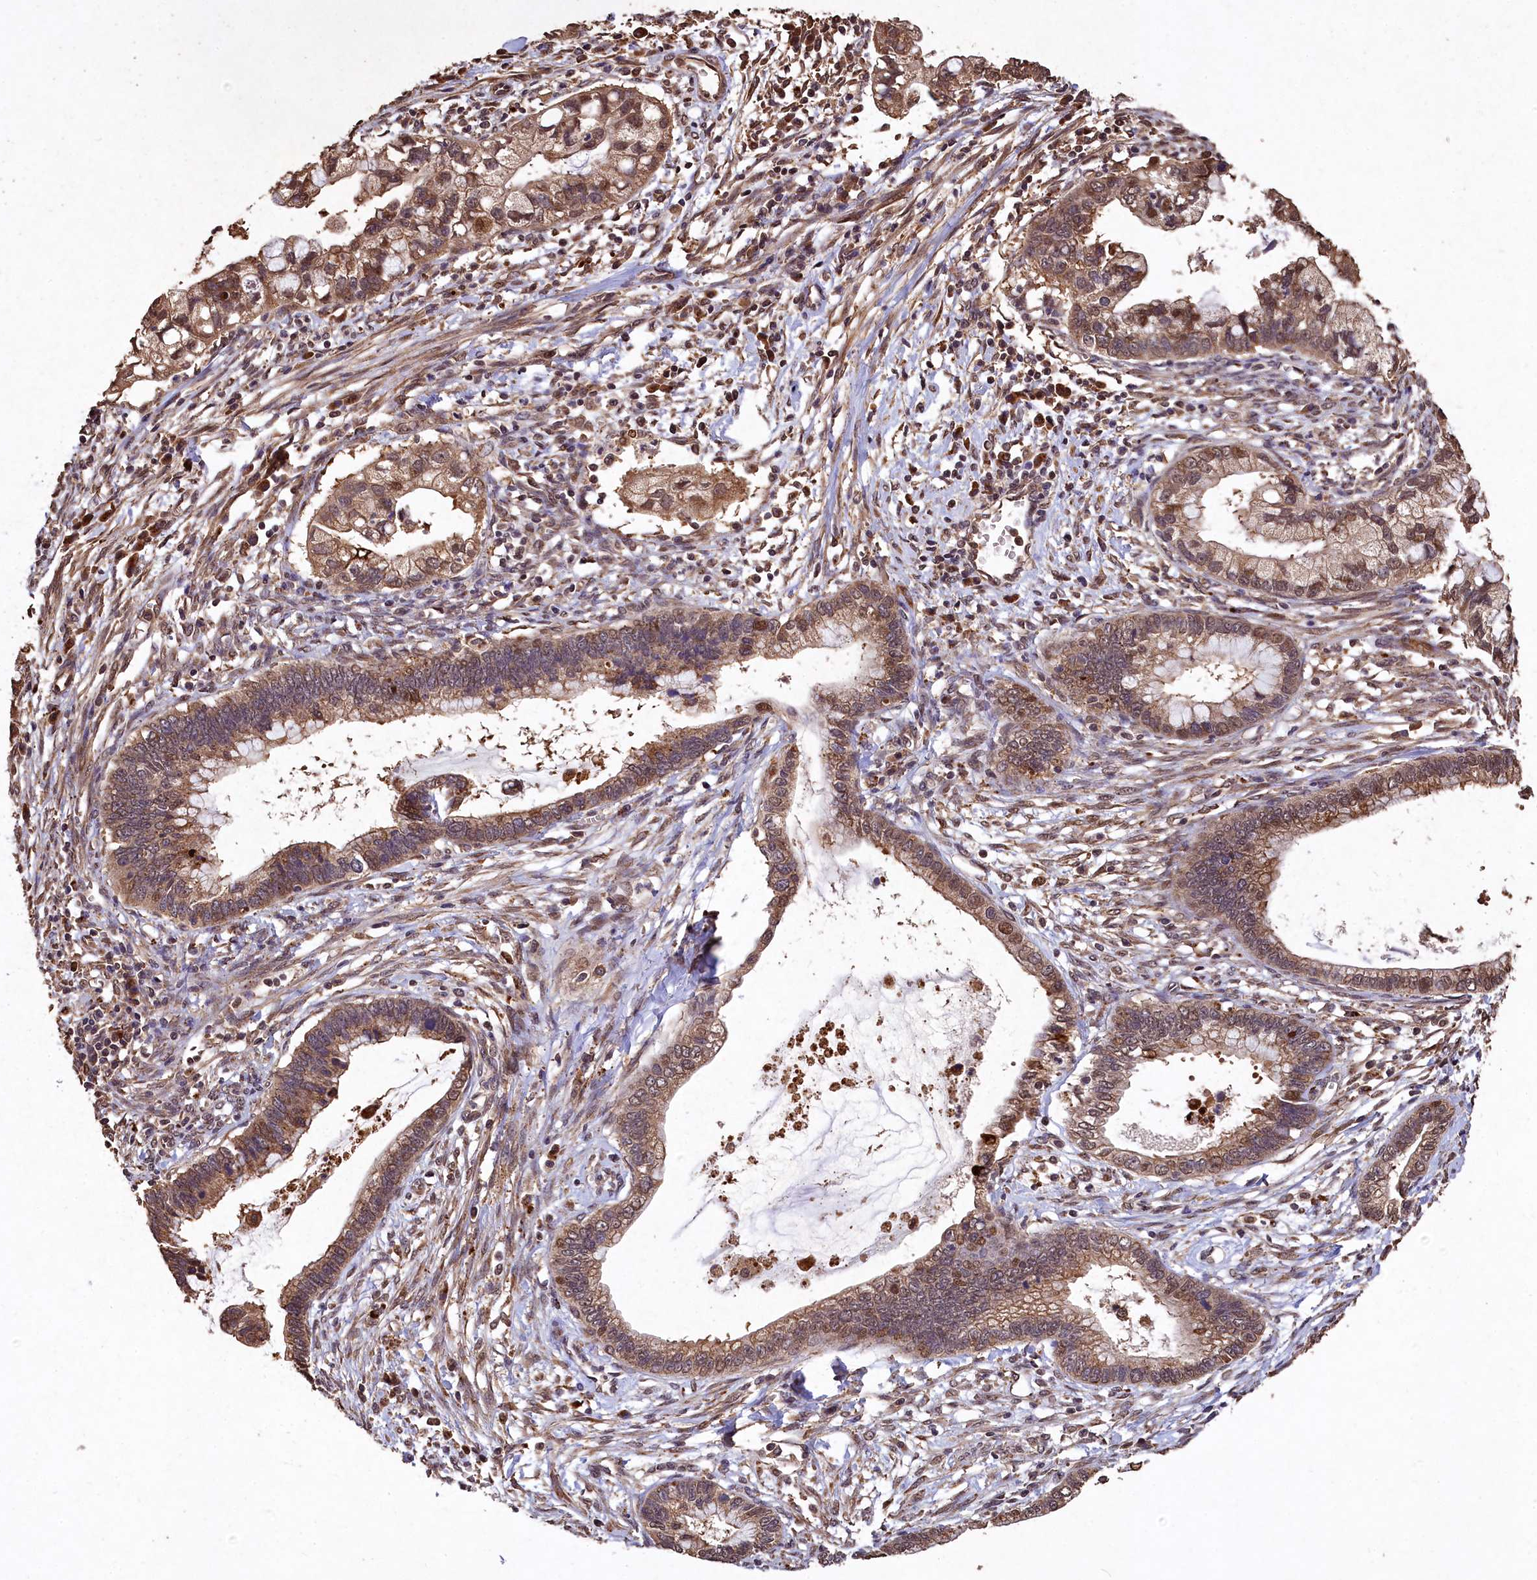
{"staining": {"intensity": "moderate", "quantity": ">75%", "location": "cytoplasmic/membranous,nuclear"}, "tissue": "cervical cancer", "cell_type": "Tumor cells", "image_type": "cancer", "snomed": [{"axis": "morphology", "description": "Adenocarcinoma, NOS"}, {"axis": "topography", "description": "Cervix"}], "caption": "Immunohistochemical staining of human cervical cancer (adenocarcinoma) shows medium levels of moderate cytoplasmic/membranous and nuclear expression in about >75% of tumor cells. (DAB IHC with brightfield microscopy, high magnification).", "gene": "LSM4", "patient": {"sex": "female", "age": 44}}